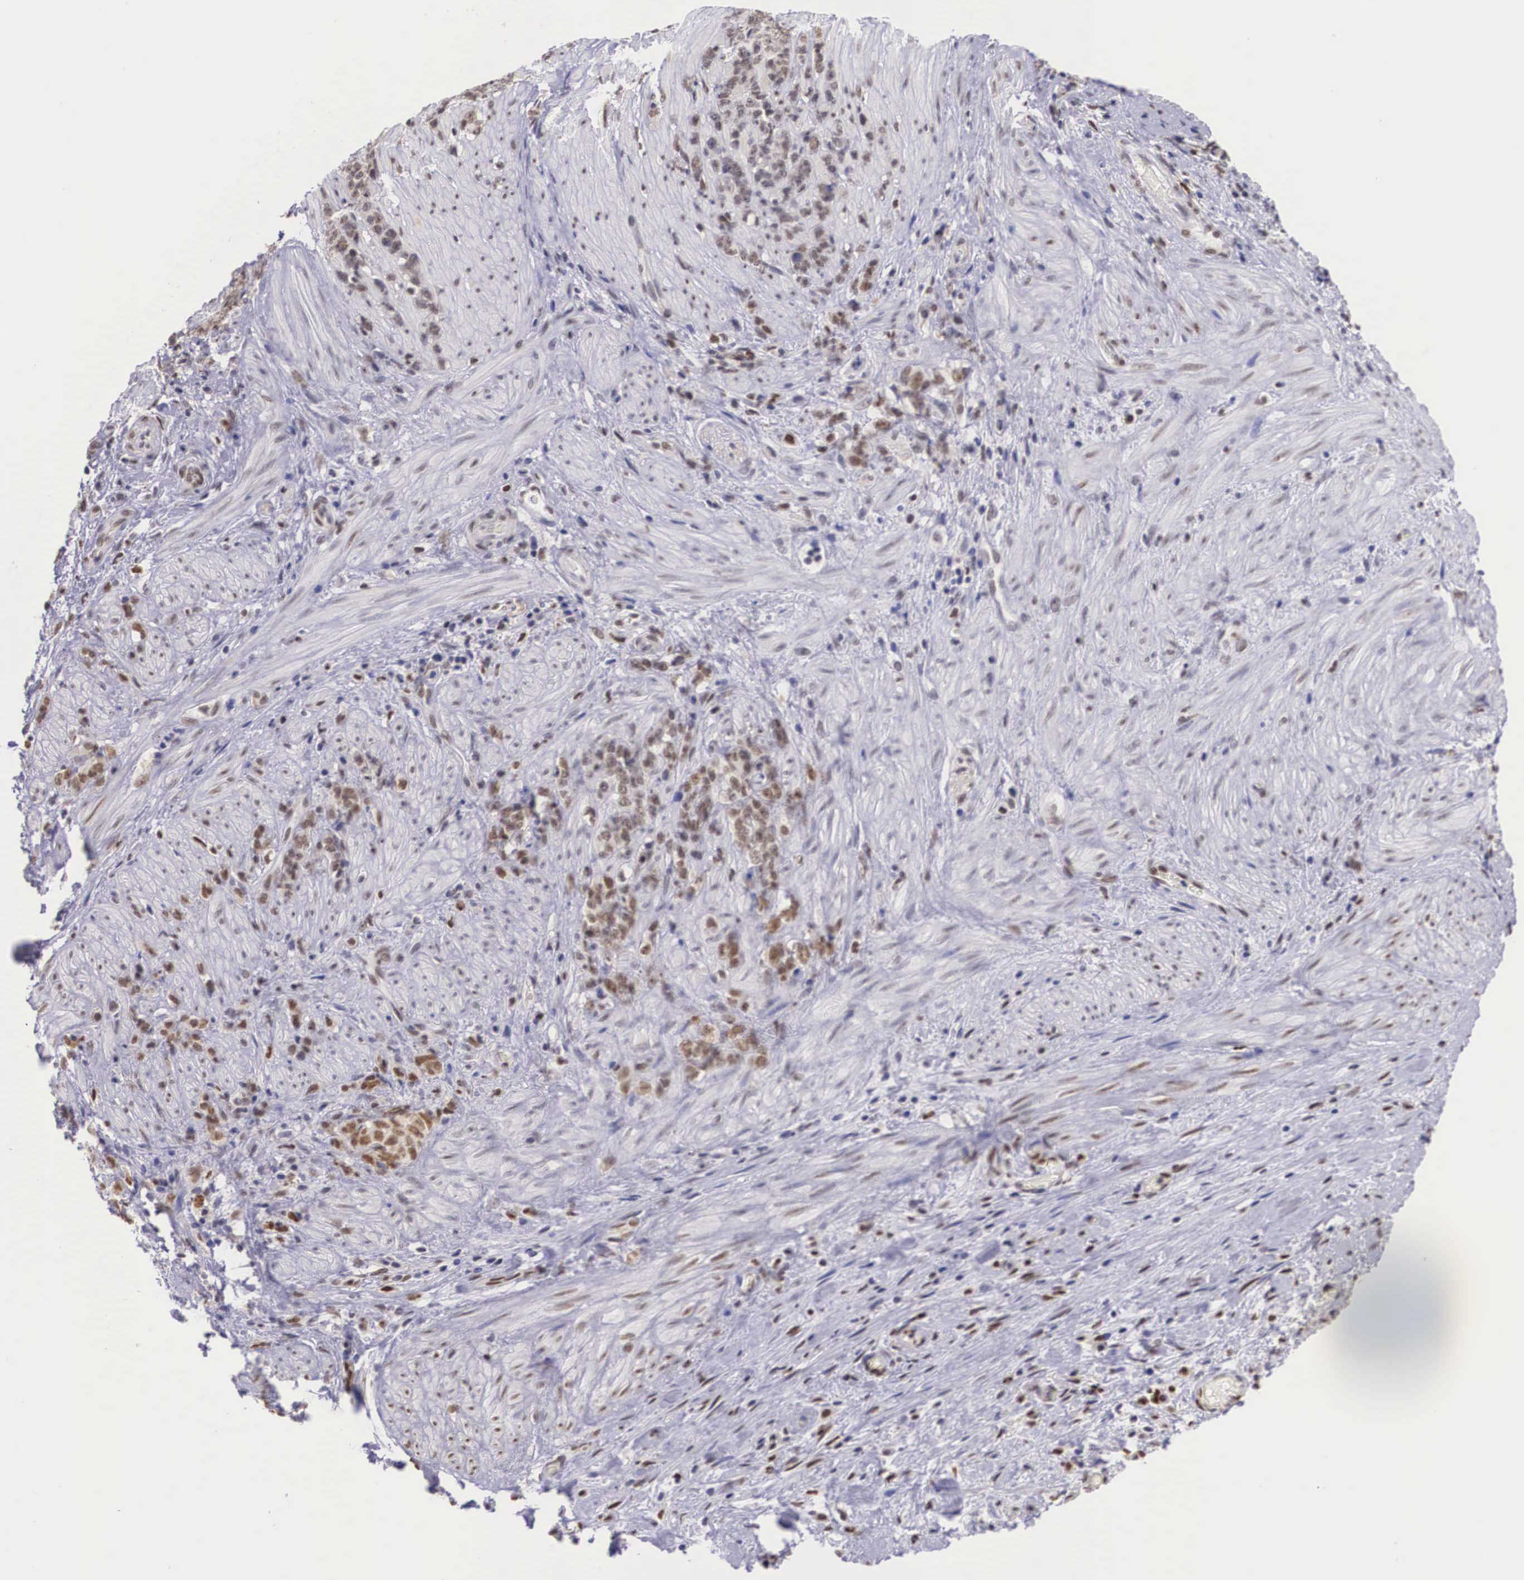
{"staining": {"intensity": "moderate", "quantity": "25%-75%", "location": "nuclear"}, "tissue": "stomach cancer", "cell_type": "Tumor cells", "image_type": "cancer", "snomed": [{"axis": "morphology", "description": "Adenocarcinoma, NOS"}, {"axis": "topography", "description": "Stomach, lower"}], "caption": "A brown stain shows moderate nuclear expression of a protein in stomach cancer tumor cells. The protein is shown in brown color, while the nuclei are stained blue.", "gene": "ETV6", "patient": {"sex": "male", "age": 88}}